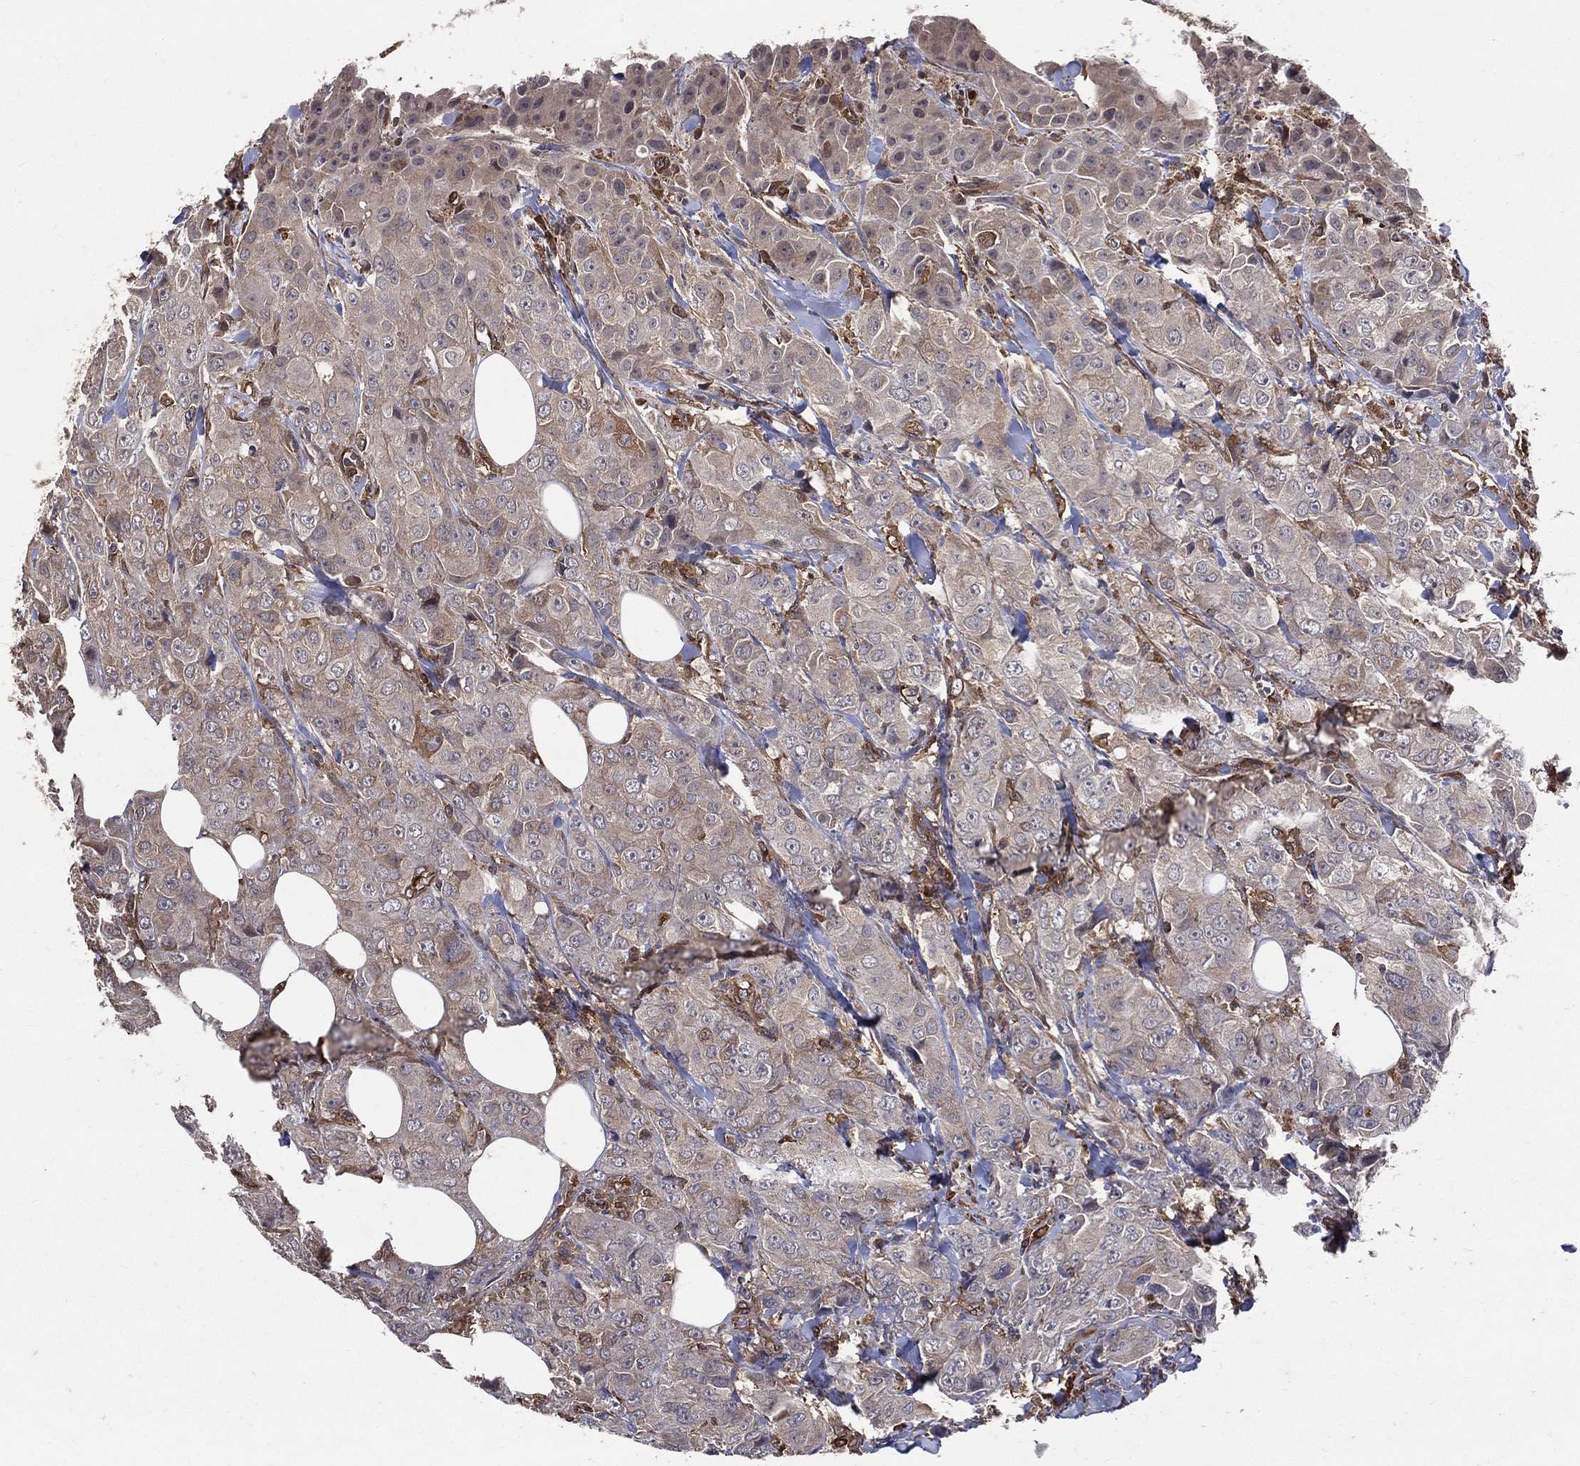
{"staining": {"intensity": "weak", "quantity": "<25%", "location": "cytoplasmic/membranous"}, "tissue": "breast cancer", "cell_type": "Tumor cells", "image_type": "cancer", "snomed": [{"axis": "morphology", "description": "Duct carcinoma"}, {"axis": "topography", "description": "Breast"}], "caption": "The IHC photomicrograph has no significant staining in tumor cells of breast cancer (invasive ductal carcinoma) tissue.", "gene": "DPYSL2", "patient": {"sex": "female", "age": 43}}